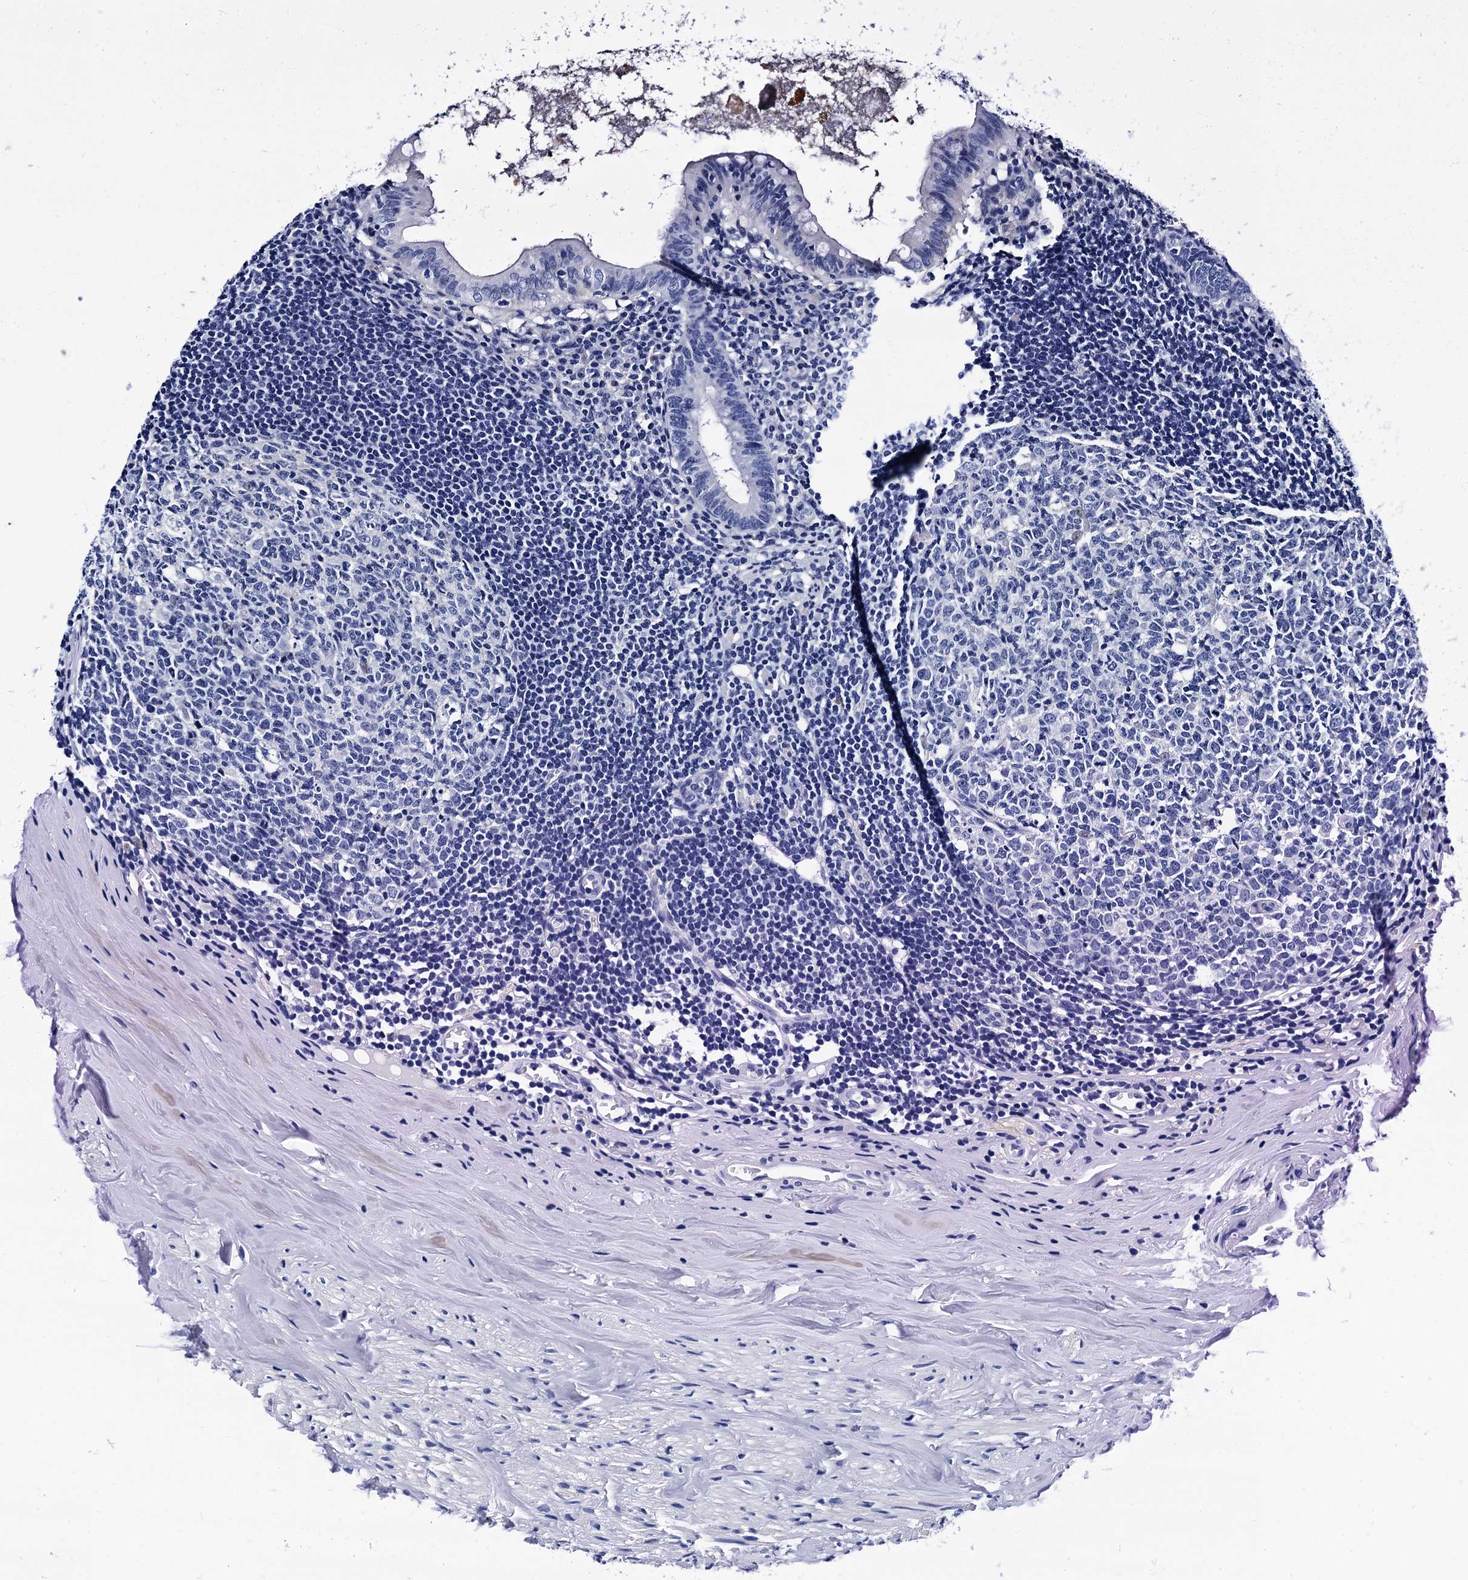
{"staining": {"intensity": "negative", "quantity": "none", "location": "none"}, "tissue": "appendix", "cell_type": "Glandular cells", "image_type": "normal", "snomed": [{"axis": "morphology", "description": "Normal tissue, NOS"}, {"axis": "topography", "description": "Appendix"}], "caption": "The histopathology image exhibits no staining of glandular cells in normal appendix. (Brightfield microscopy of DAB immunohistochemistry (IHC) at high magnification).", "gene": "MYBPC3", "patient": {"sex": "female", "age": 51}}